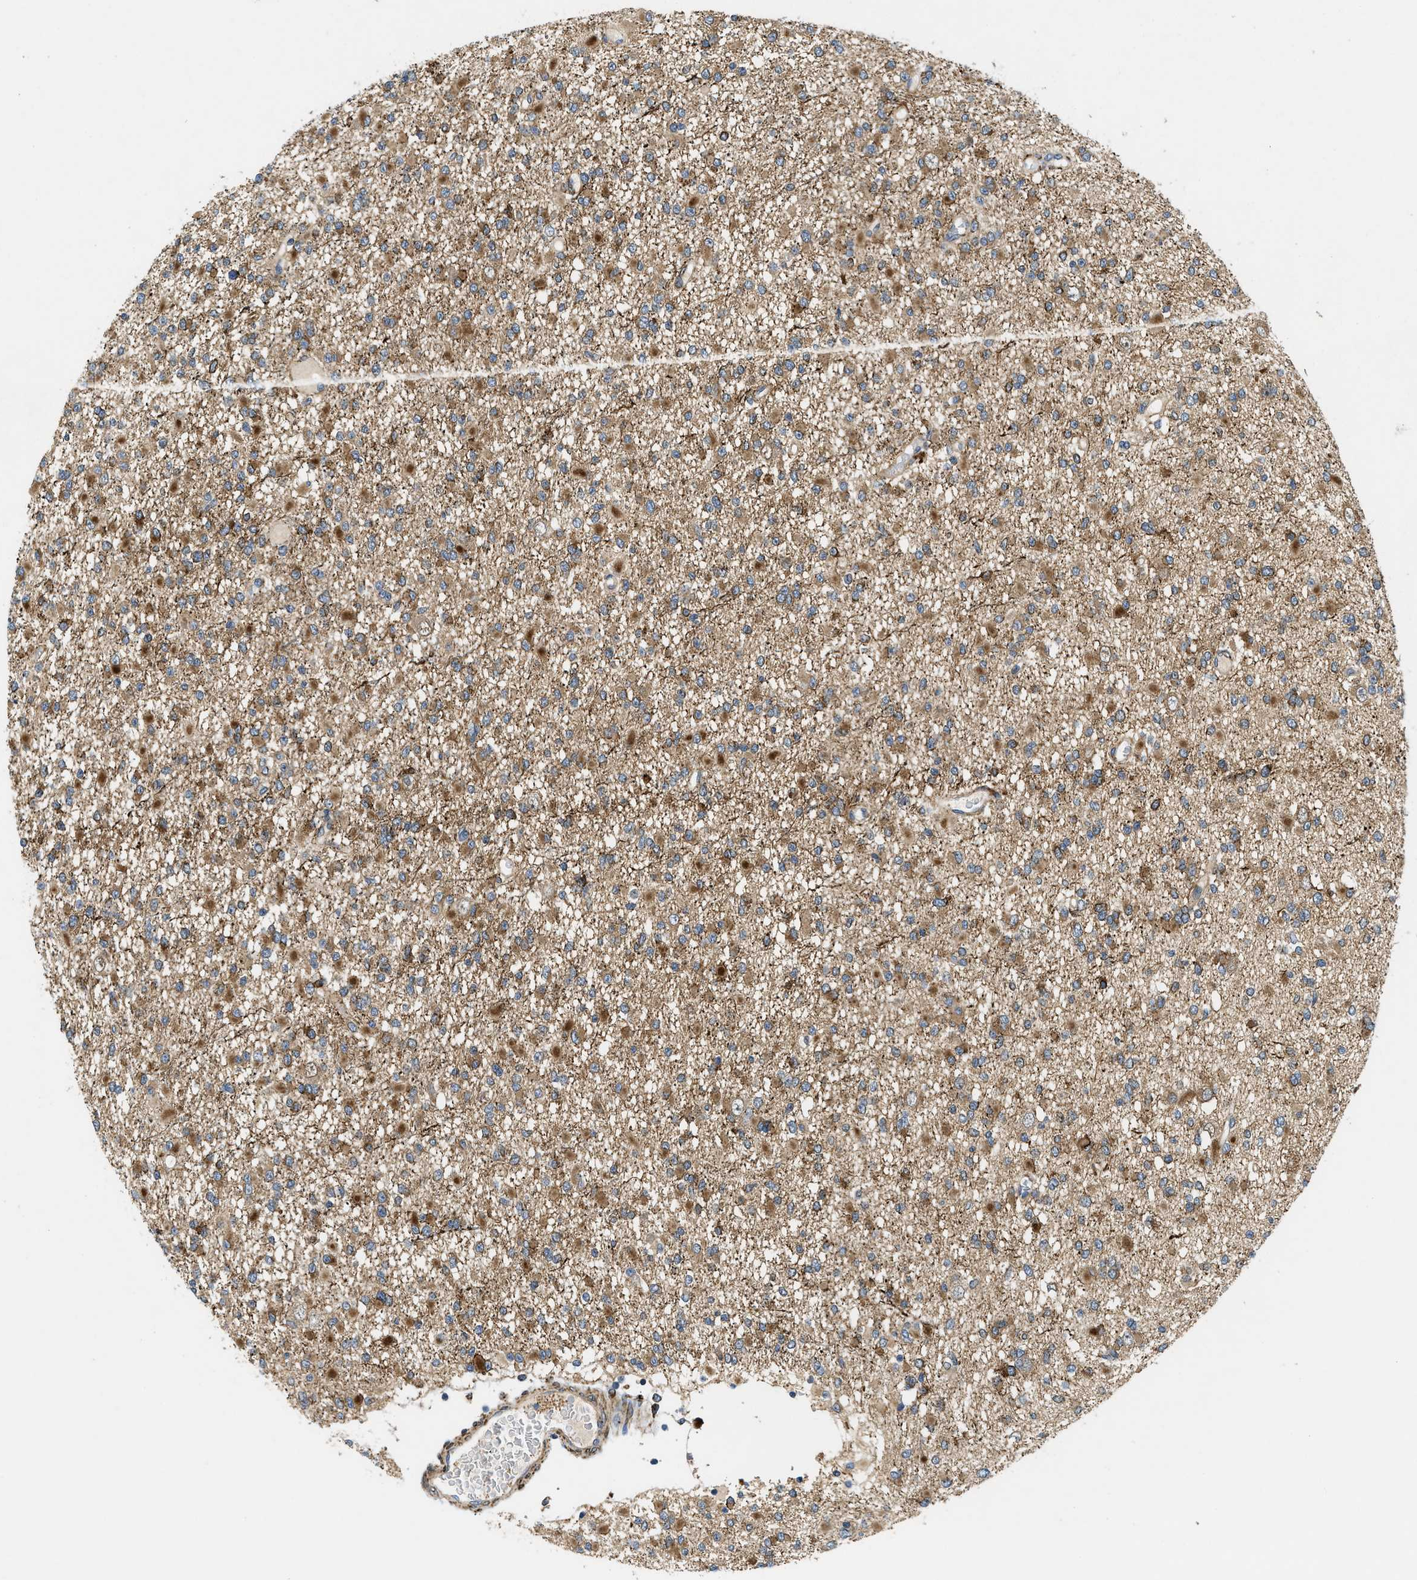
{"staining": {"intensity": "moderate", "quantity": ">75%", "location": "cytoplasmic/membranous"}, "tissue": "glioma", "cell_type": "Tumor cells", "image_type": "cancer", "snomed": [{"axis": "morphology", "description": "Glioma, malignant, Low grade"}, {"axis": "topography", "description": "Brain"}], "caption": "A high-resolution photomicrograph shows IHC staining of glioma, which exhibits moderate cytoplasmic/membranous positivity in about >75% of tumor cells. The staining was performed using DAB (3,3'-diaminobenzidine), with brown indicating positive protein expression. Nuclei are stained blue with hematoxylin.", "gene": "ZNF599", "patient": {"sex": "female", "age": 22}}